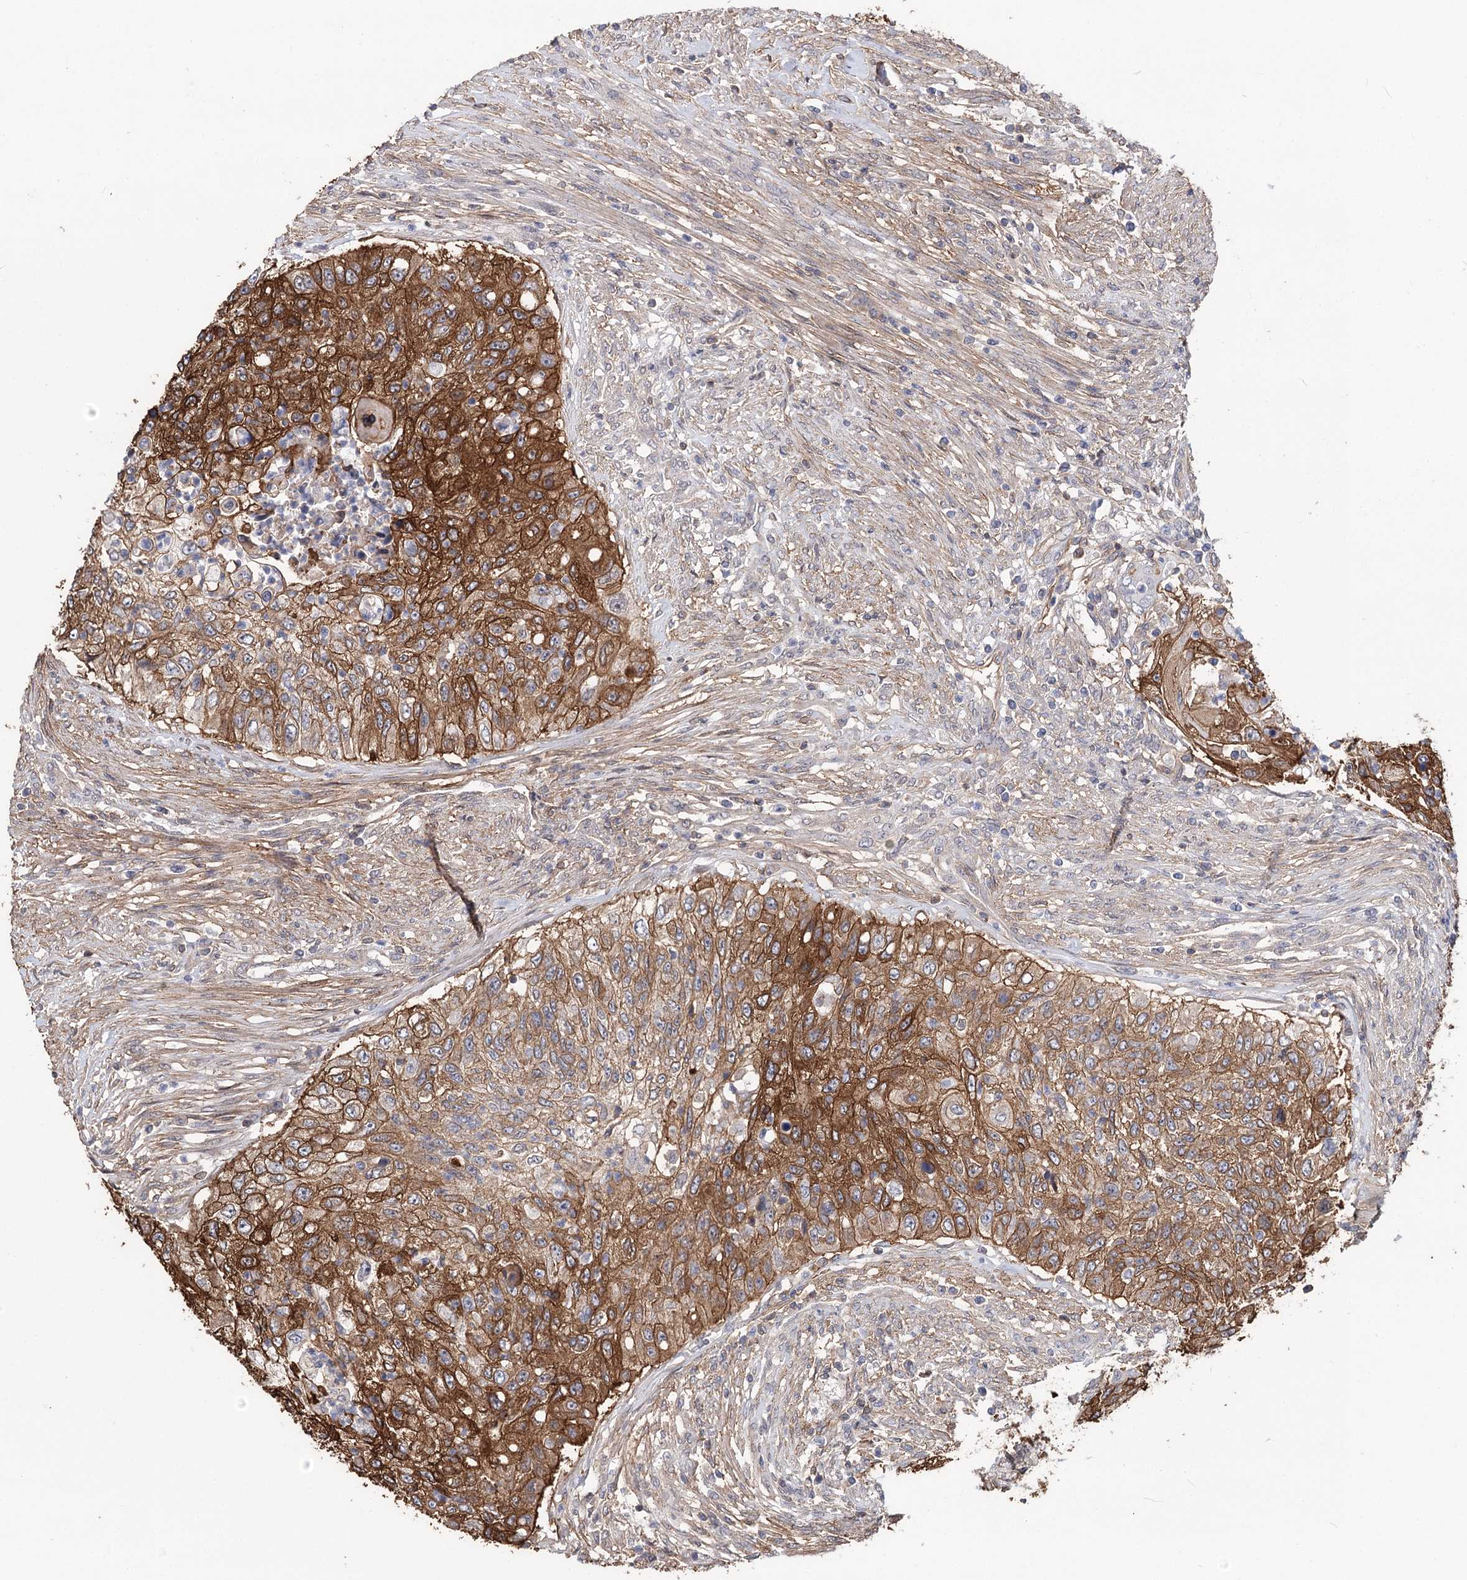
{"staining": {"intensity": "strong", "quantity": ">75%", "location": "cytoplasmic/membranous"}, "tissue": "urothelial cancer", "cell_type": "Tumor cells", "image_type": "cancer", "snomed": [{"axis": "morphology", "description": "Urothelial carcinoma, High grade"}, {"axis": "topography", "description": "Urinary bladder"}], "caption": "Human high-grade urothelial carcinoma stained with a protein marker reveals strong staining in tumor cells.", "gene": "TMEM218", "patient": {"sex": "female", "age": 60}}